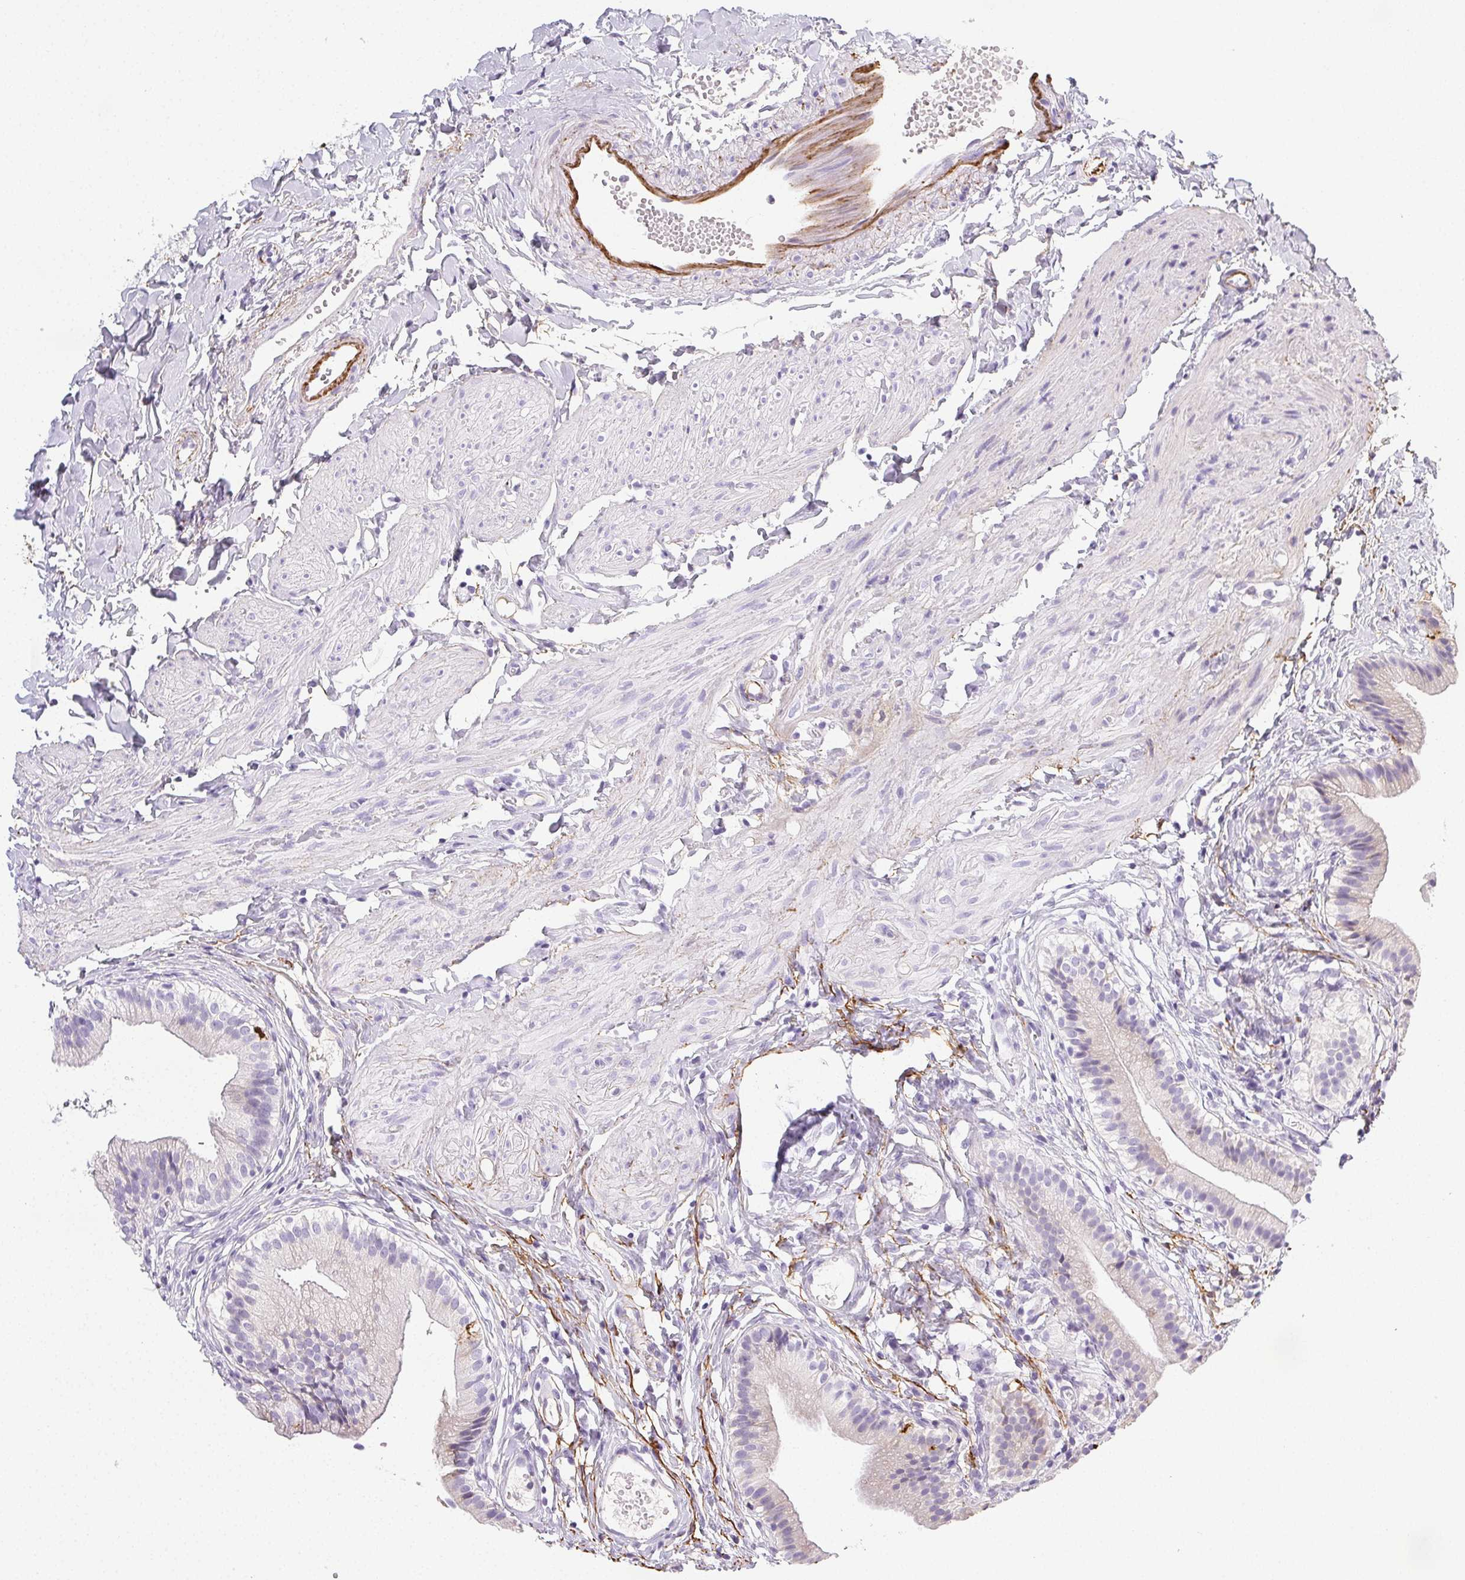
{"staining": {"intensity": "weak", "quantity": "<25%", "location": "cytoplasmic/membranous"}, "tissue": "gallbladder", "cell_type": "Glandular cells", "image_type": "normal", "snomed": [{"axis": "morphology", "description": "Normal tissue, NOS"}, {"axis": "topography", "description": "Gallbladder"}], "caption": "This is an IHC micrograph of unremarkable gallbladder. There is no staining in glandular cells.", "gene": "VTN", "patient": {"sex": "female", "age": 47}}